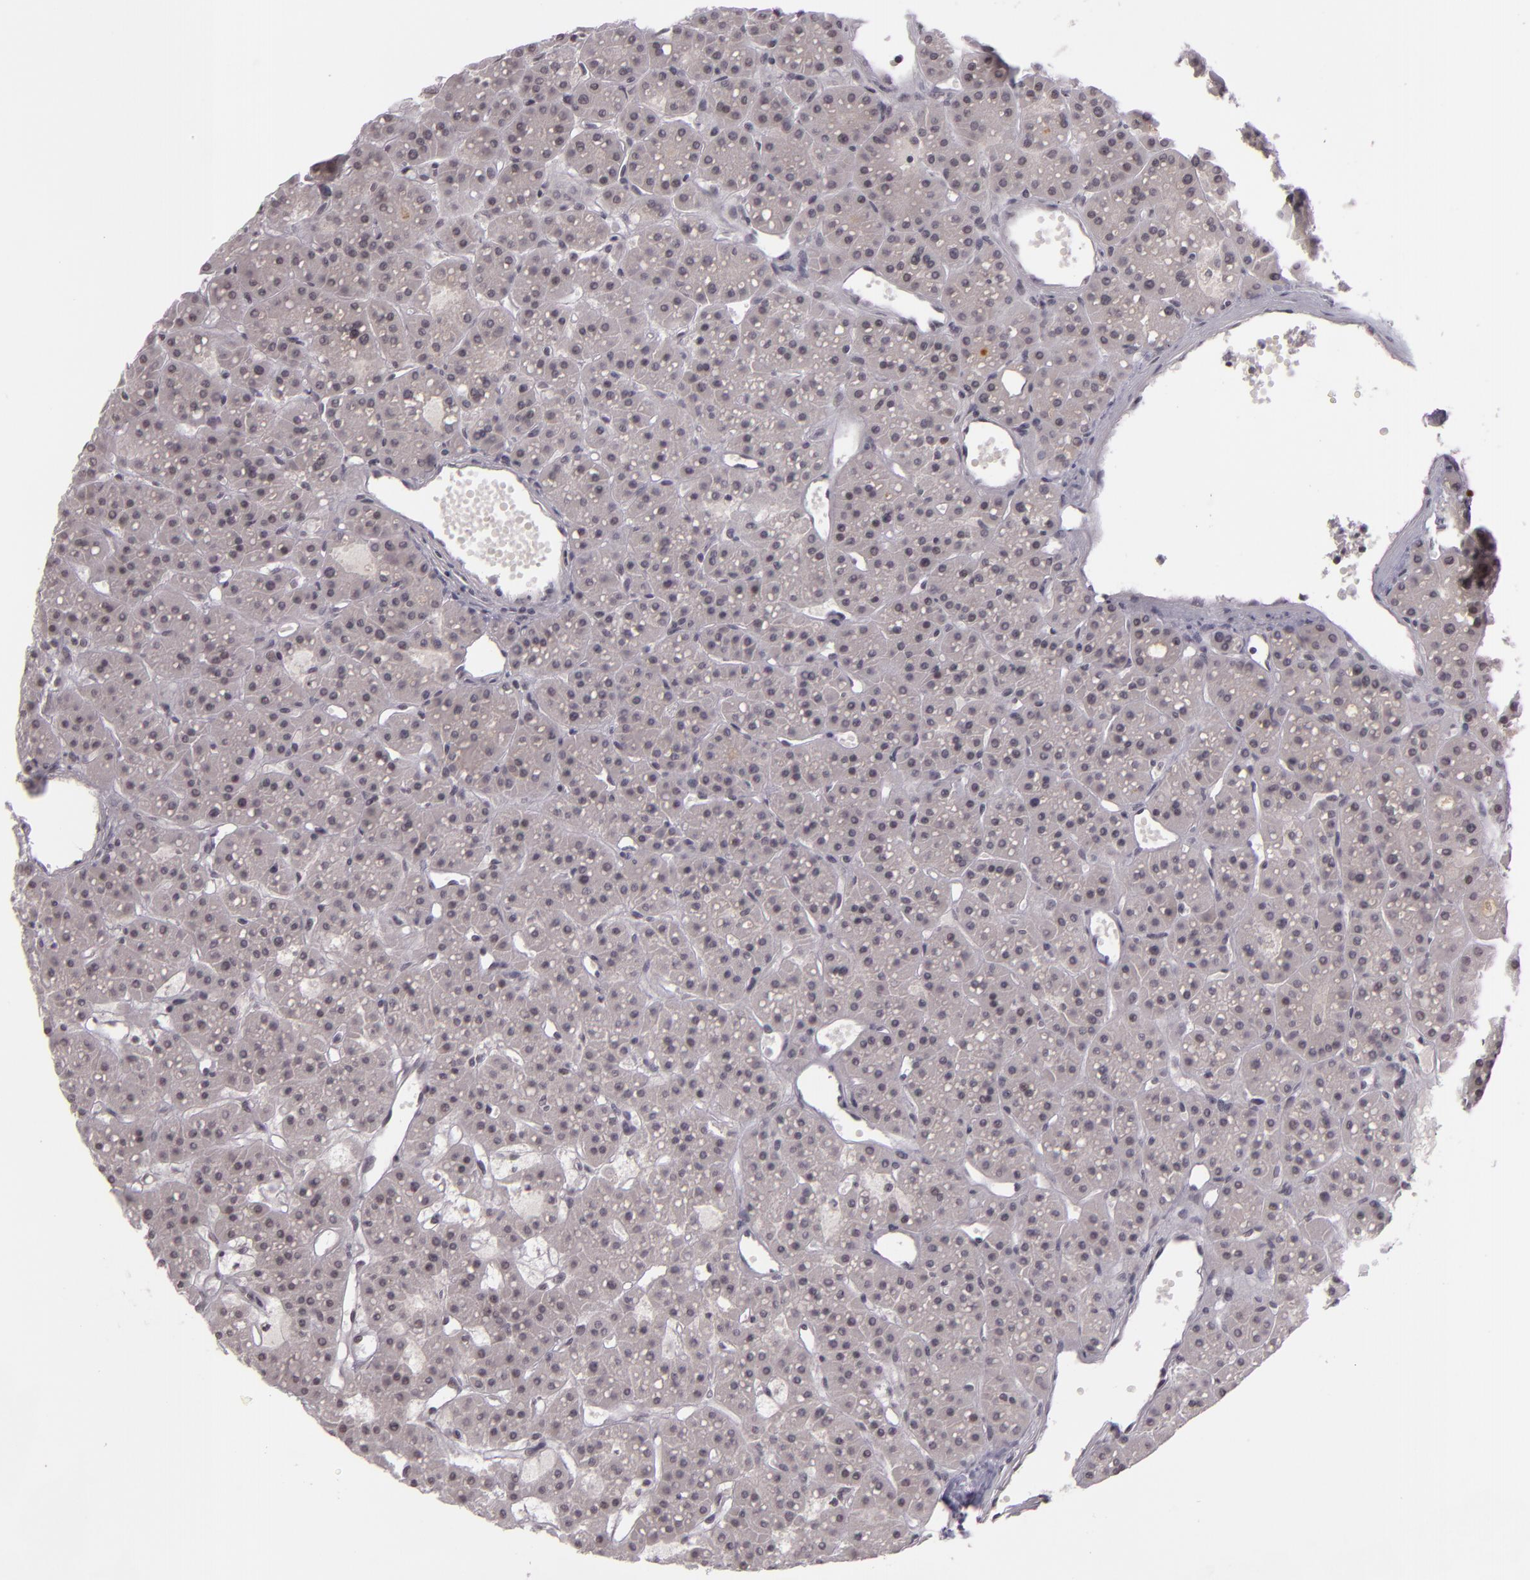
{"staining": {"intensity": "weak", "quantity": "25%-75%", "location": "nuclear"}, "tissue": "parathyroid gland", "cell_type": "Glandular cells", "image_type": "normal", "snomed": [{"axis": "morphology", "description": "Normal tissue, NOS"}, {"axis": "topography", "description": "Parathyroid gland"}], "caption": "DAB (3,3'-diaminobenzidine) immunohistochemical staining of normal human parathyroid gland shows weak nuclear protein staining in about 25%-75% of glandular cells.", "gene": "ZFX", "patient": {"sex": "female", "age": 76}}